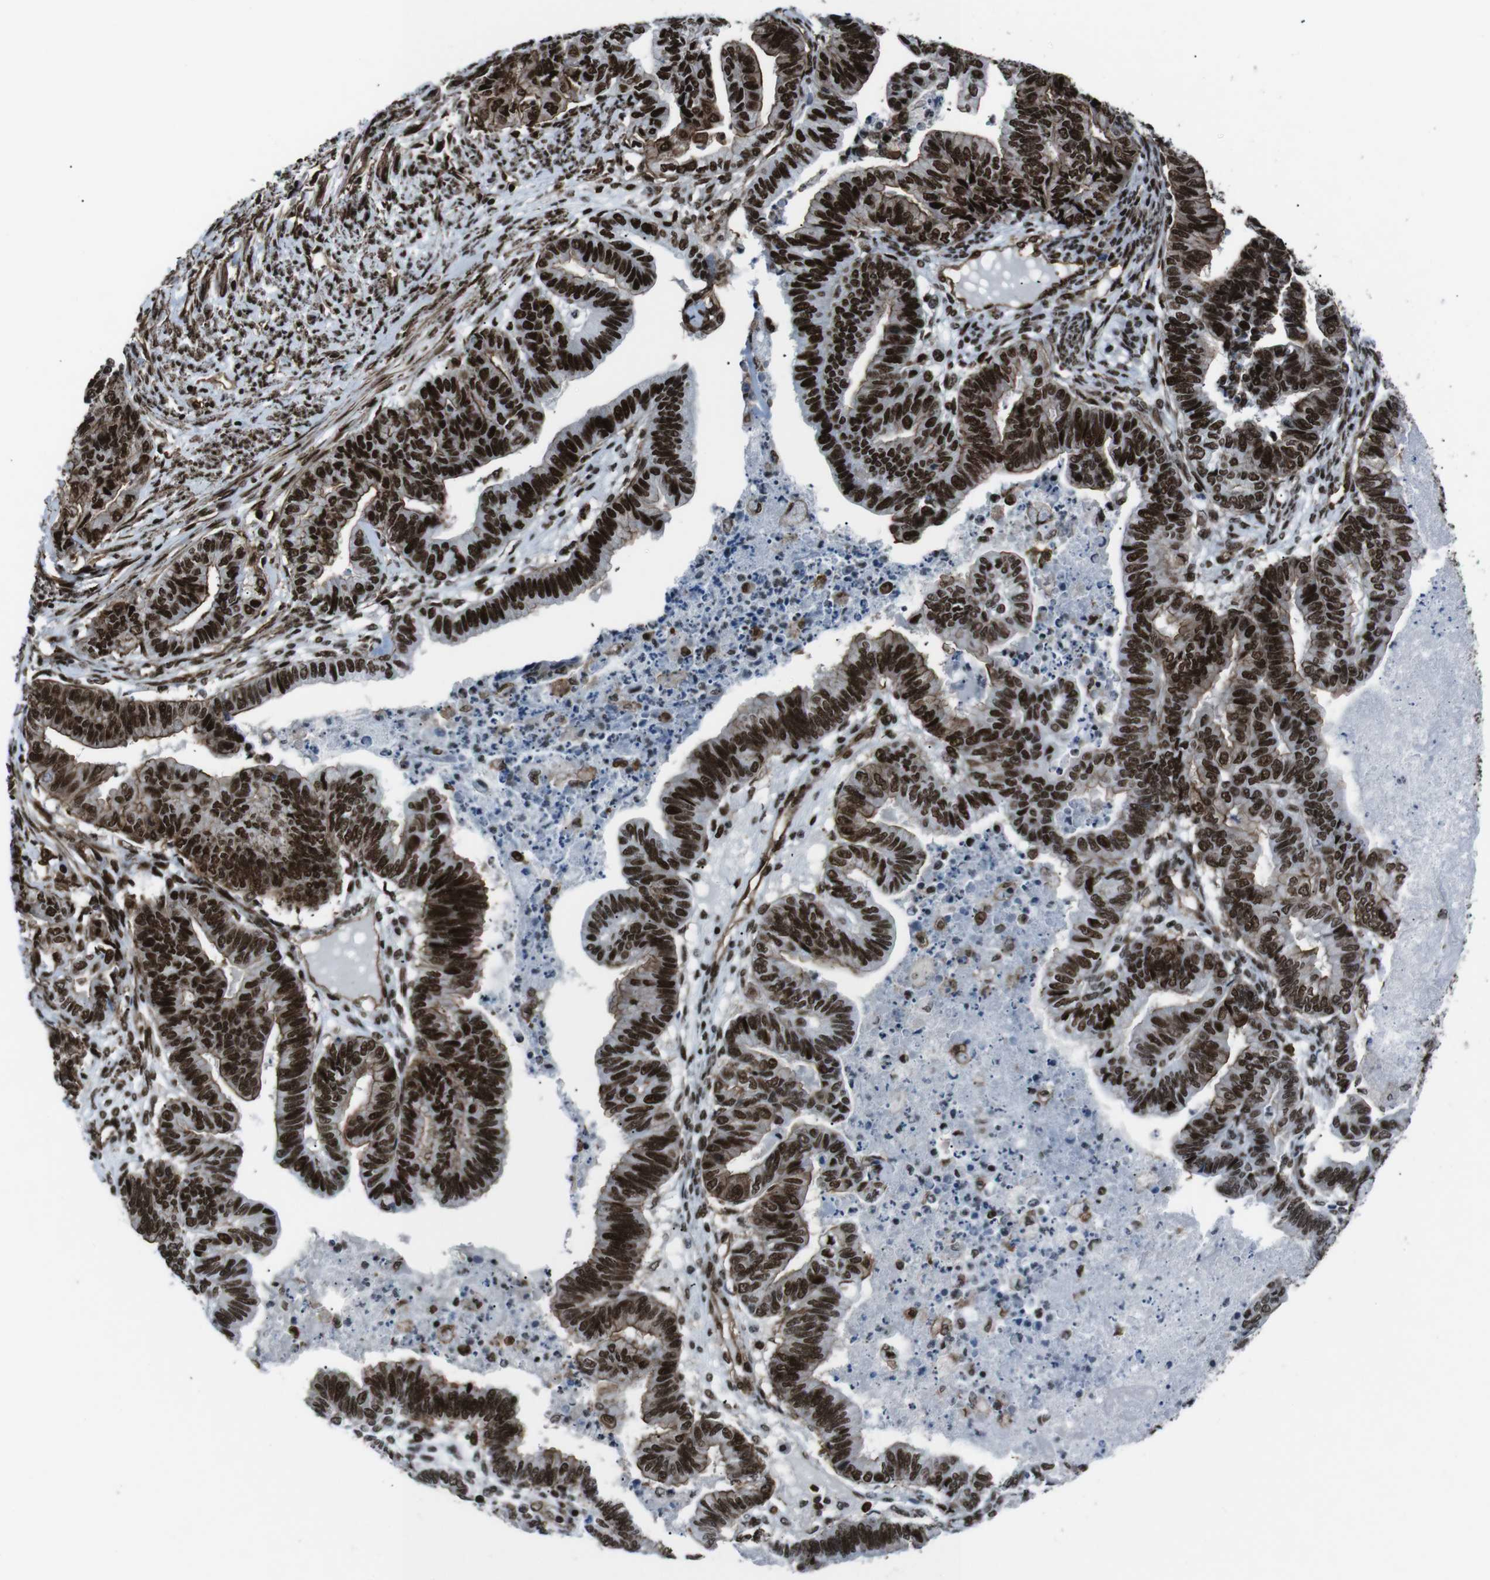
{"staining": {"intensity": "strong", "quantity": ">75%", "location": "cytoplasmic/membranous,nuclear"}, "tissue": "endometrial cancer", "cell_type": "Tumor cells", "image_type": "cancer", "snomed": [{"axis": "morphology", "description": "Adenocarcinoma, NOS"}, {"axis": "topography", "description": "Endometrium"}], "caption": "An immunohistochemistry (IHC) photomicrograph of tumor tissue is shown. Protein staining in brown highlights strong cytoplasmic/membranous and nuclear positivity in endometrial cancer within tumor cells.", "gene": "HNRNPU", "patient": {"sex": "female", "age": 79}}